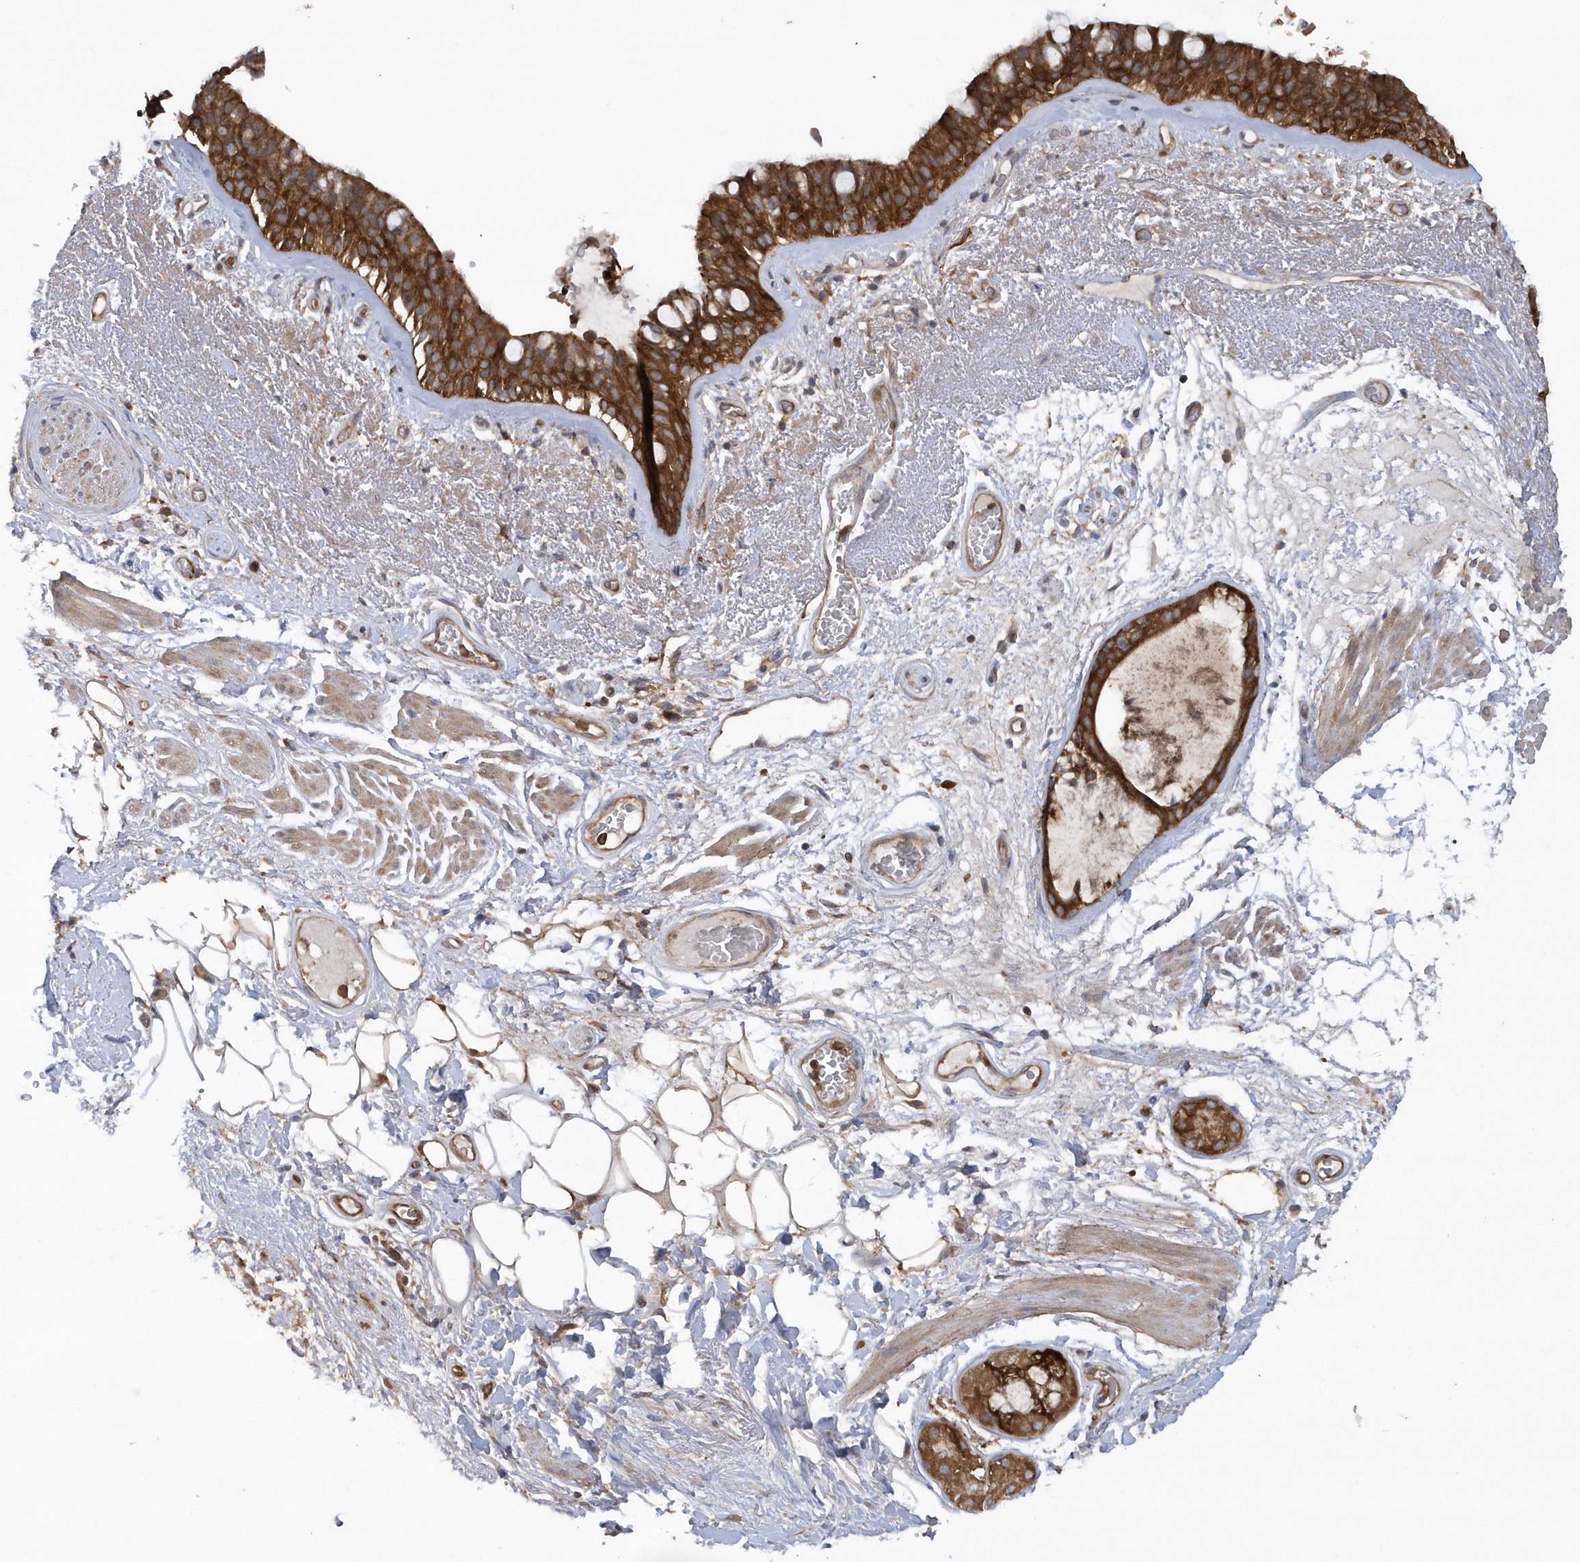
{"staining": {"intensity": "strong", "quantity": ">75%", "location": "cytoplasmic/membranous"}, "tissue": "bronchus", "cell_type": "Respiratory epithelial cells", "image_type": "normal", "snomed": [{"axis": "morphology", "description": "Normal tissue, NOS"}, {"axis": "morphology", "description": "Squamous cell carcinoma, NOS"}, {"axis": "topography", "description": "Lymph node"}, {"axis": "topography", "description": "Bronchus"}, {"axis": "topography", "description": "Lung"}], "caption": "Immunohistochemistry (IHC) of normal bronchus shows high levels of strong cytoplasmic/membranous positivity in approximately >75% of respiratory epithelial cells. (DAB (3,3'-diaminobenzidine) IHC, brown staining for protein, blue staining for nuclei).", "gene": "PAICS", "patient": {"sex": "male", "age": 66}}